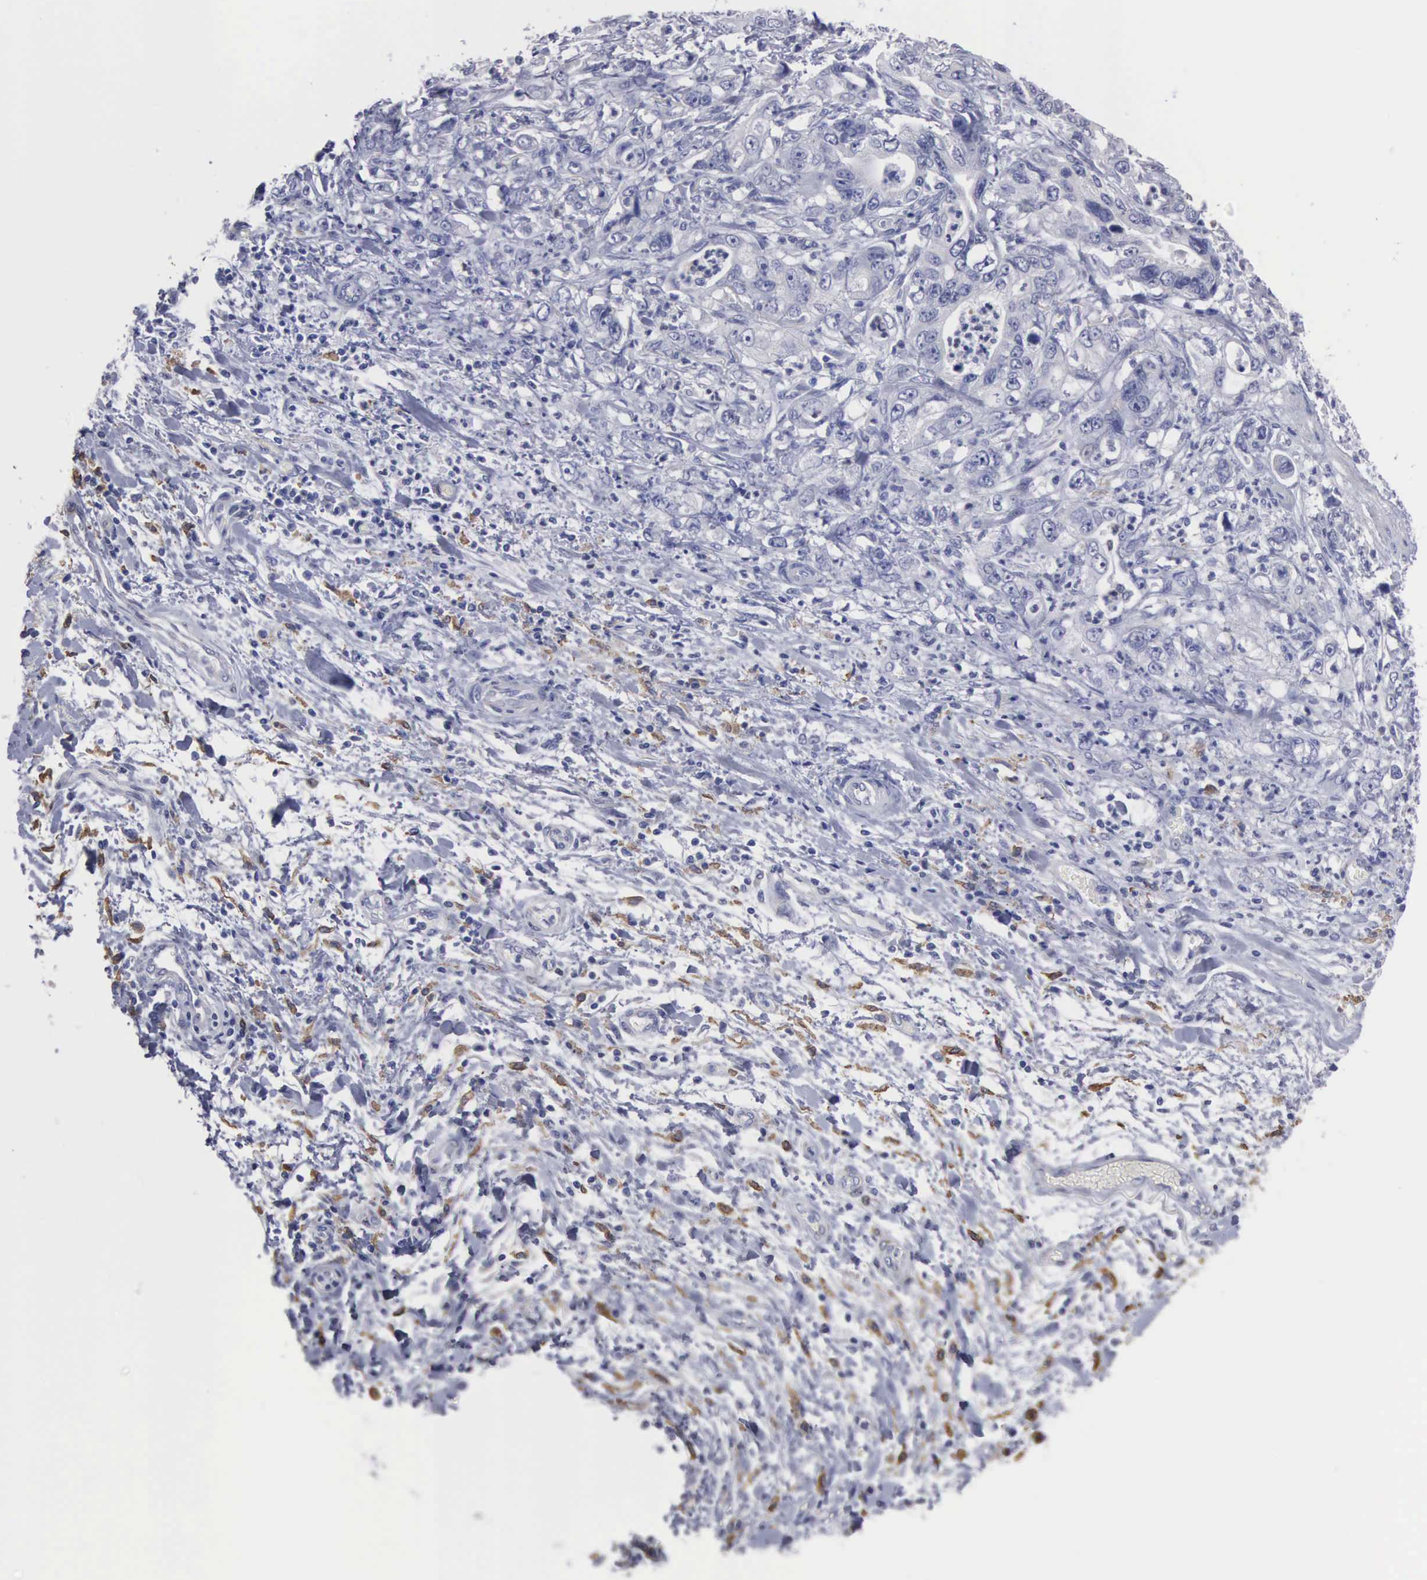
{"staining": {"intensity": "negative", "quantity": "none", "location": "none"}, "tissue": "stomach cancer", "cell_type": "Tumor cells", "image_type": "cancer", "snomed": [{"axis": "morphology", "description": "Adenocarcinoma, NOS"}, {"axis": "topography", "description": "Pancreas"}, {"axis": "topography", "description": "Stomach, upper"}], "caption": "A histopathology image of human stomach cancer (adenocarcinoma) is negative for staining in tumor cells.", "gene": "LIN52", "patient": {"sex": "male", "age": 77}}